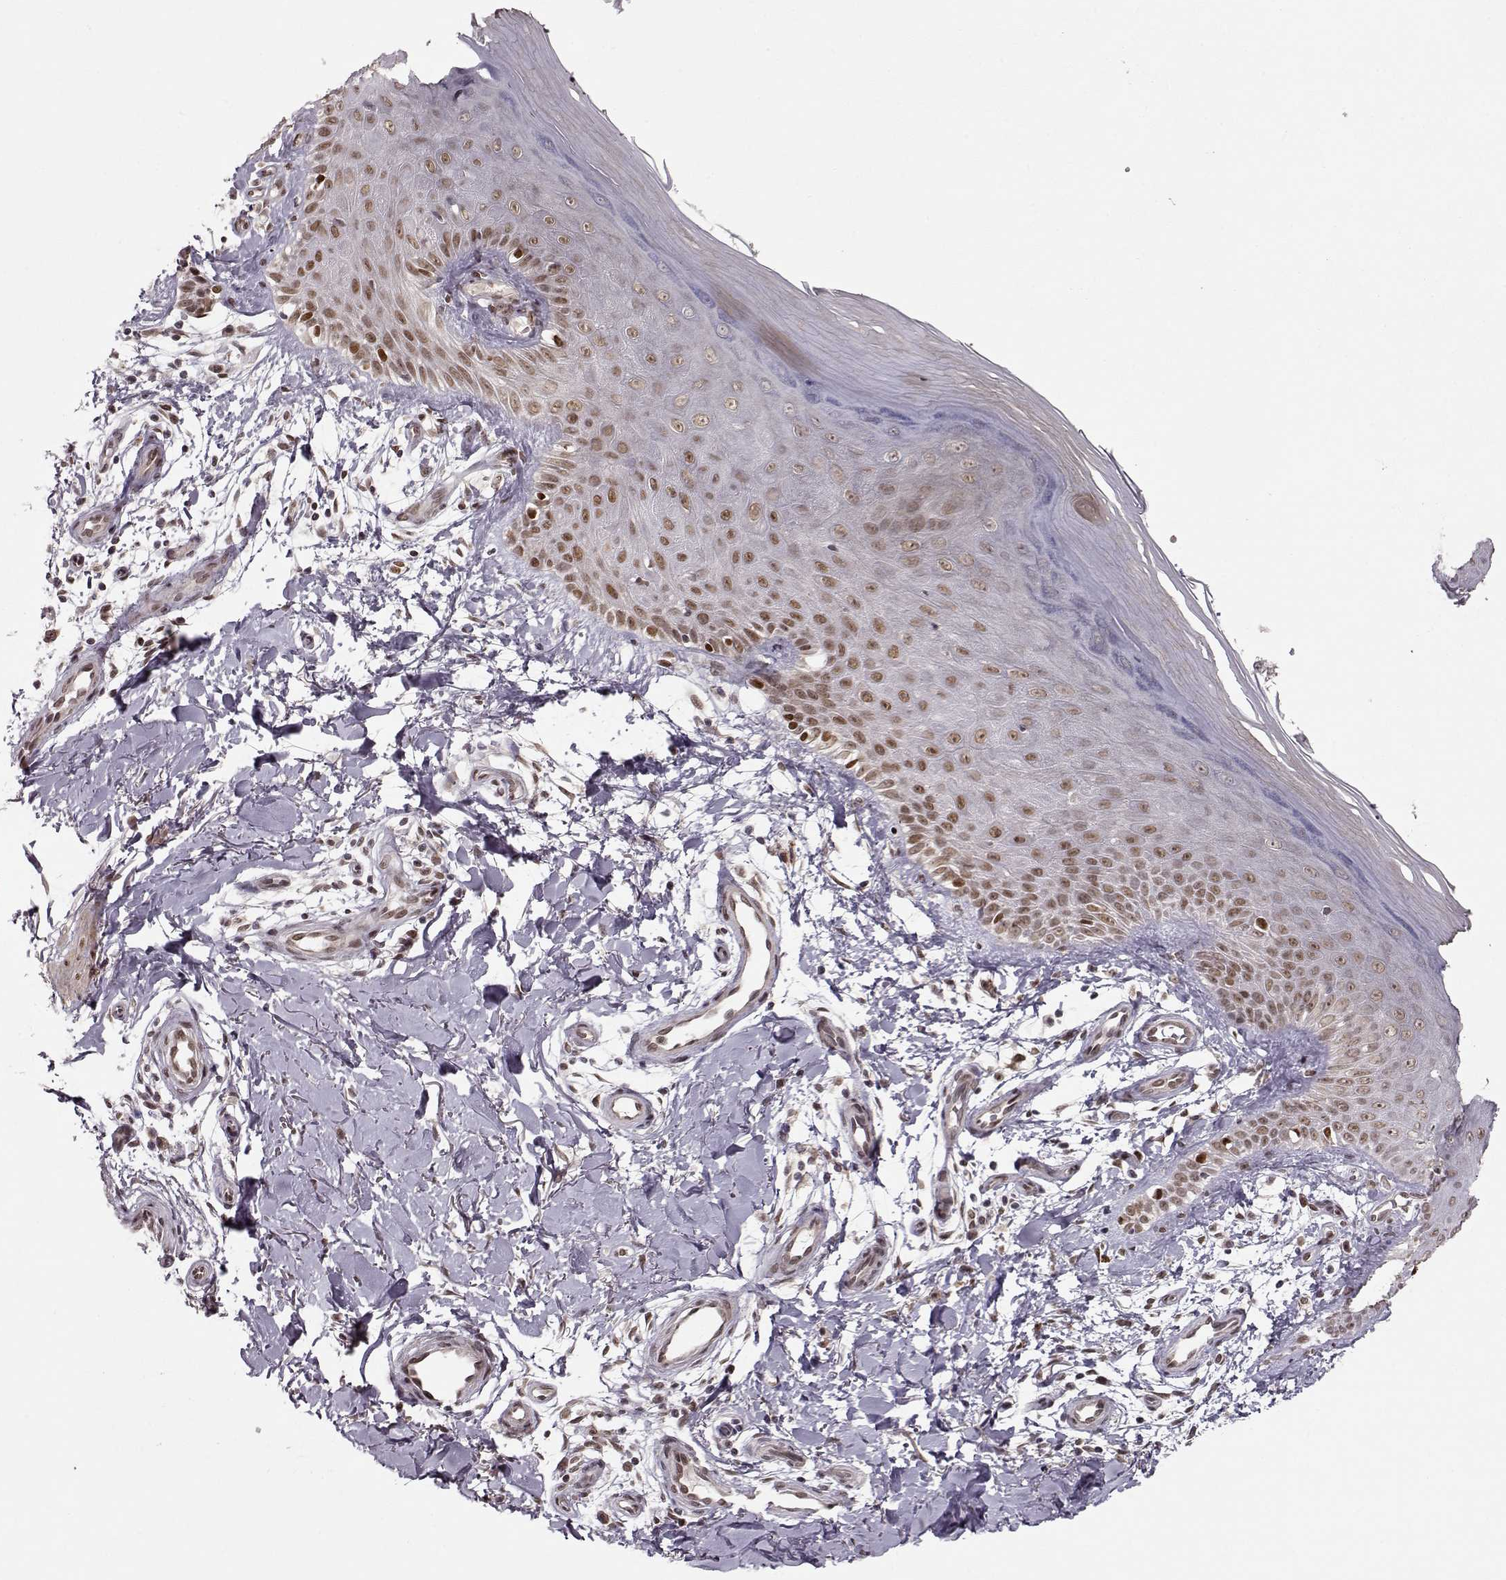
{"staining": {"intensity": "weak", "quantity": "<25%", "location": "cytoplasmic/membranous,nuclear"}, "tissue": "skin", "cell_type": "Fibroblasts", "image_type": "normal", "snomed": [{"axis": "morphology", "description": "Normal tissue, NOS"}, {"axis": "morphology", "description": "Inflammation, NOS"}, {"axis": "morphology", "description": "Fibrosis, NOS"}, {"axis": "topography", "description": "Skin"}], "caption": "Immunohistochemistry (IHC) photomicrograph of normal skin: human skin stained with DAB displays no significant protein positivity in fibroblasts. Brightfield microscopy of immunohistochemistry (IHC) stained with DAB (brown) and hematoxylin (blue), captured at high magnification.", "gene": "RAI1", "patient": {"sex": "male", "age": 71}}